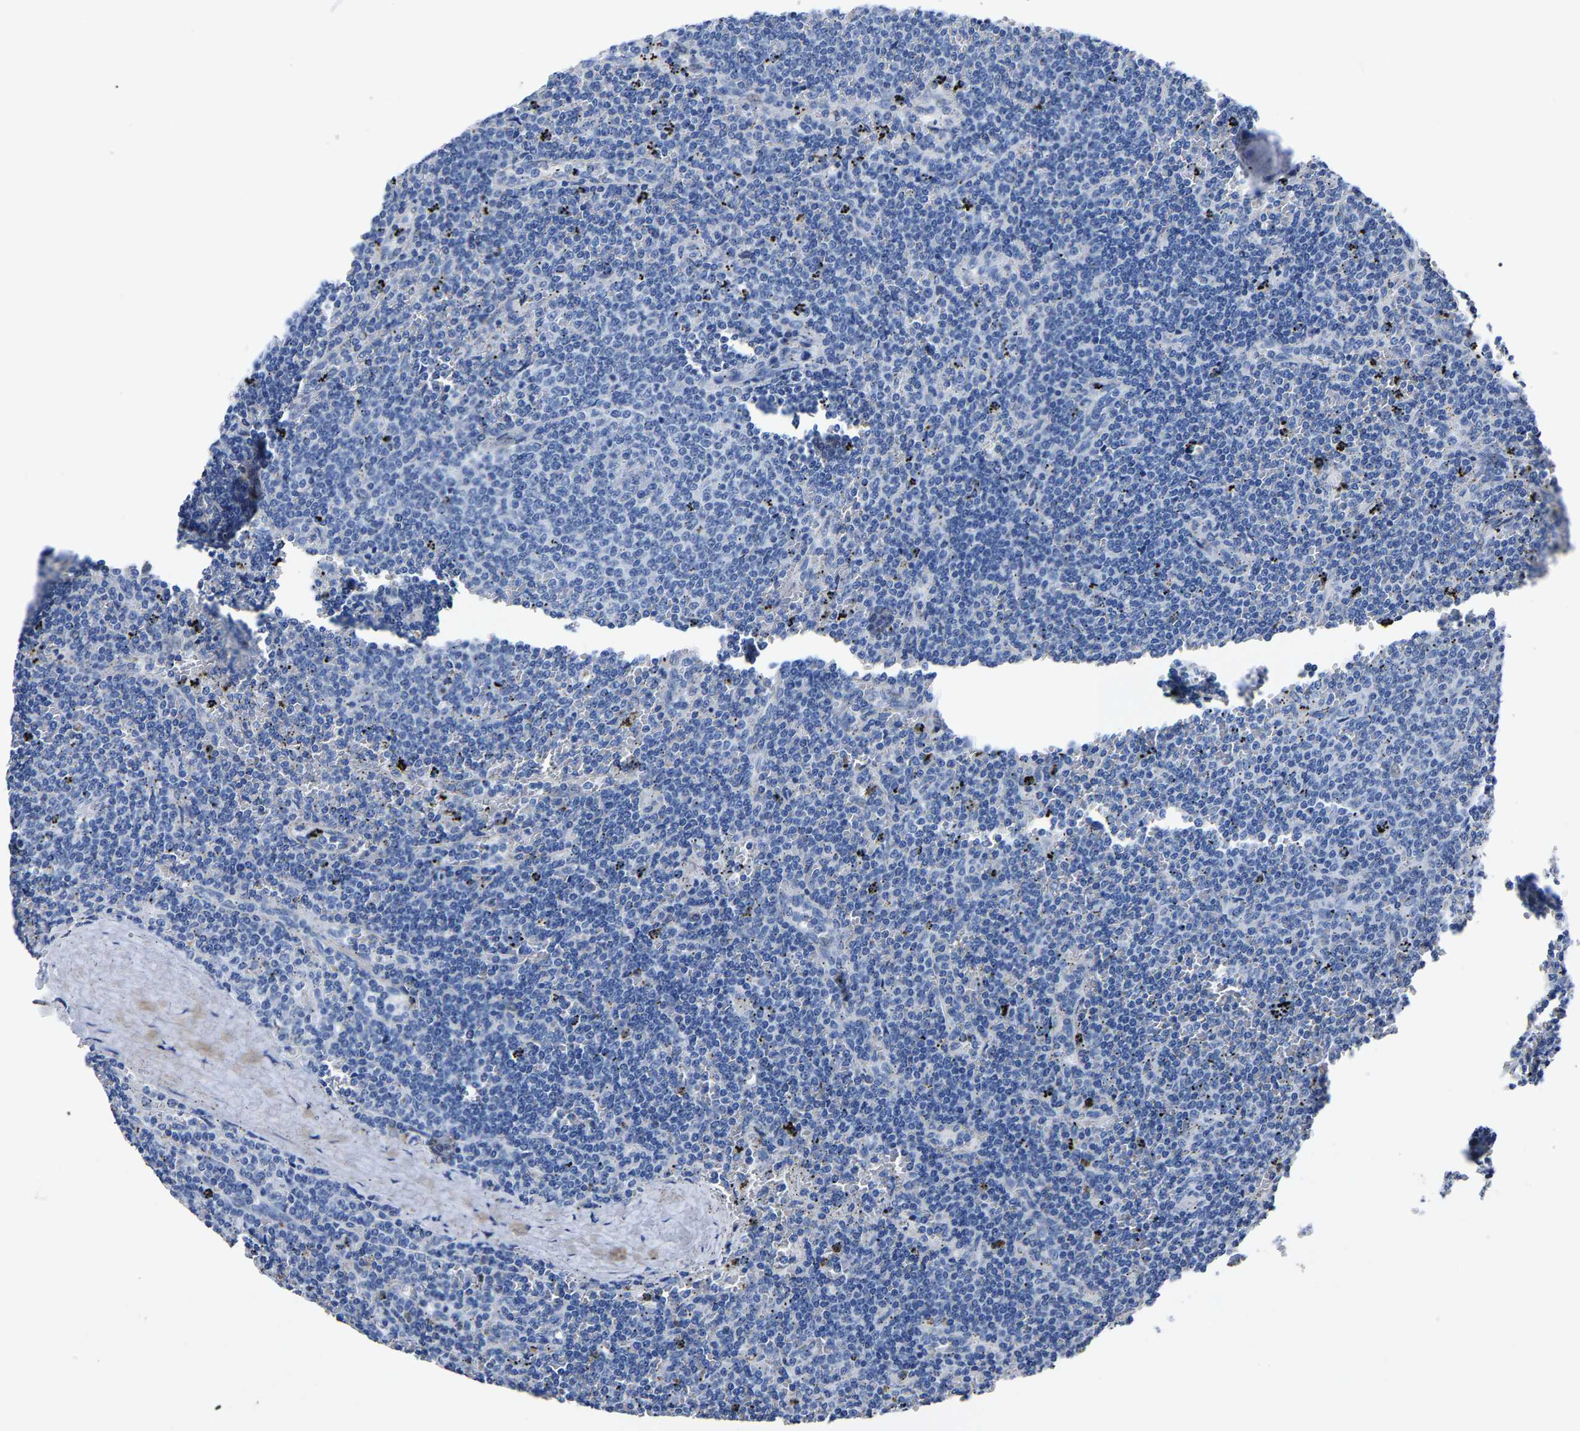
{"staining": {"intensity": "negative", "quantity": "none", "location": "none"}, "tissue": "lymphoma", "cell_type": "Tumor cells", "image_type": "cancer", "snomed": [{"axis": "morphology", "description": "Malignant lymphoma, non-Hodgkin's type, Low grade"}, {"axis": "topography", "description": "Spleen"}], "caption": "Tumor cells show no significant protein positivity in lymphoma. The staining is performed using DAB brown chromogen with nuclei counter-stained in using hematoxylin.", "gene": "MOV10L1", "patient": {"sex": "female", "age": 50}}